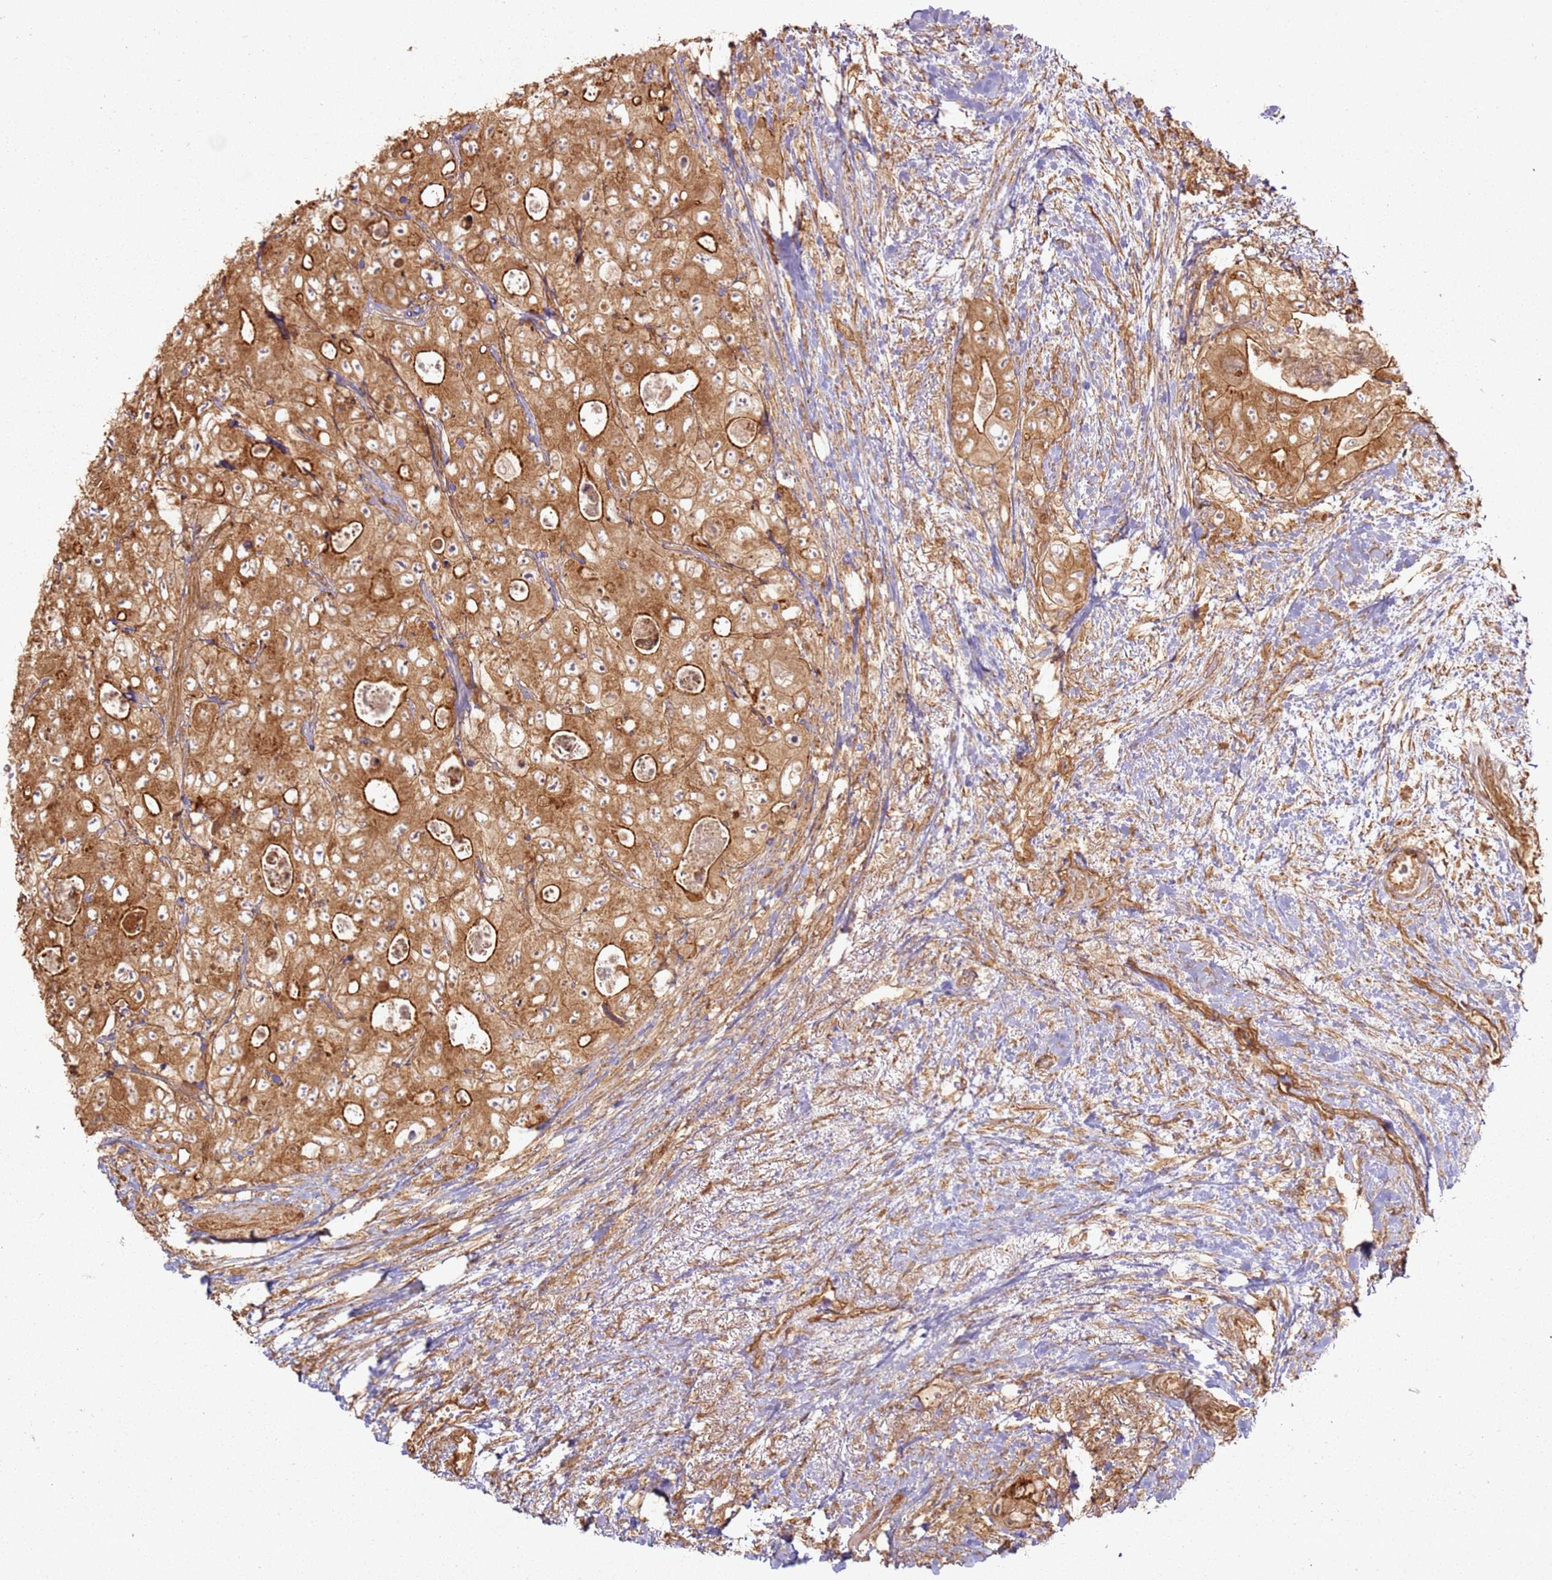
{"staining": {"intensity": "moderate", "quantity": ">75%", "location": "cytoplasmic/membranous"}, "tissue": "colorectal cancer", "cell_type": "Tumor cells", "image_type": "cancer", "snomed": [{"axis": "morphology", "description": "Adenocarcinoma, NOS"}, {"axis": "topography", "description": "Colon"}], "caption": "Immunohistochemistry (IHC) of colorectal adenocarcinoma exhibits medium levels of moderate cytoplasmic/membranous positivity in approximately >75% of tumor cells.", "gene": "ZNF776", "patient": {"sex": "female", "age": 46}}